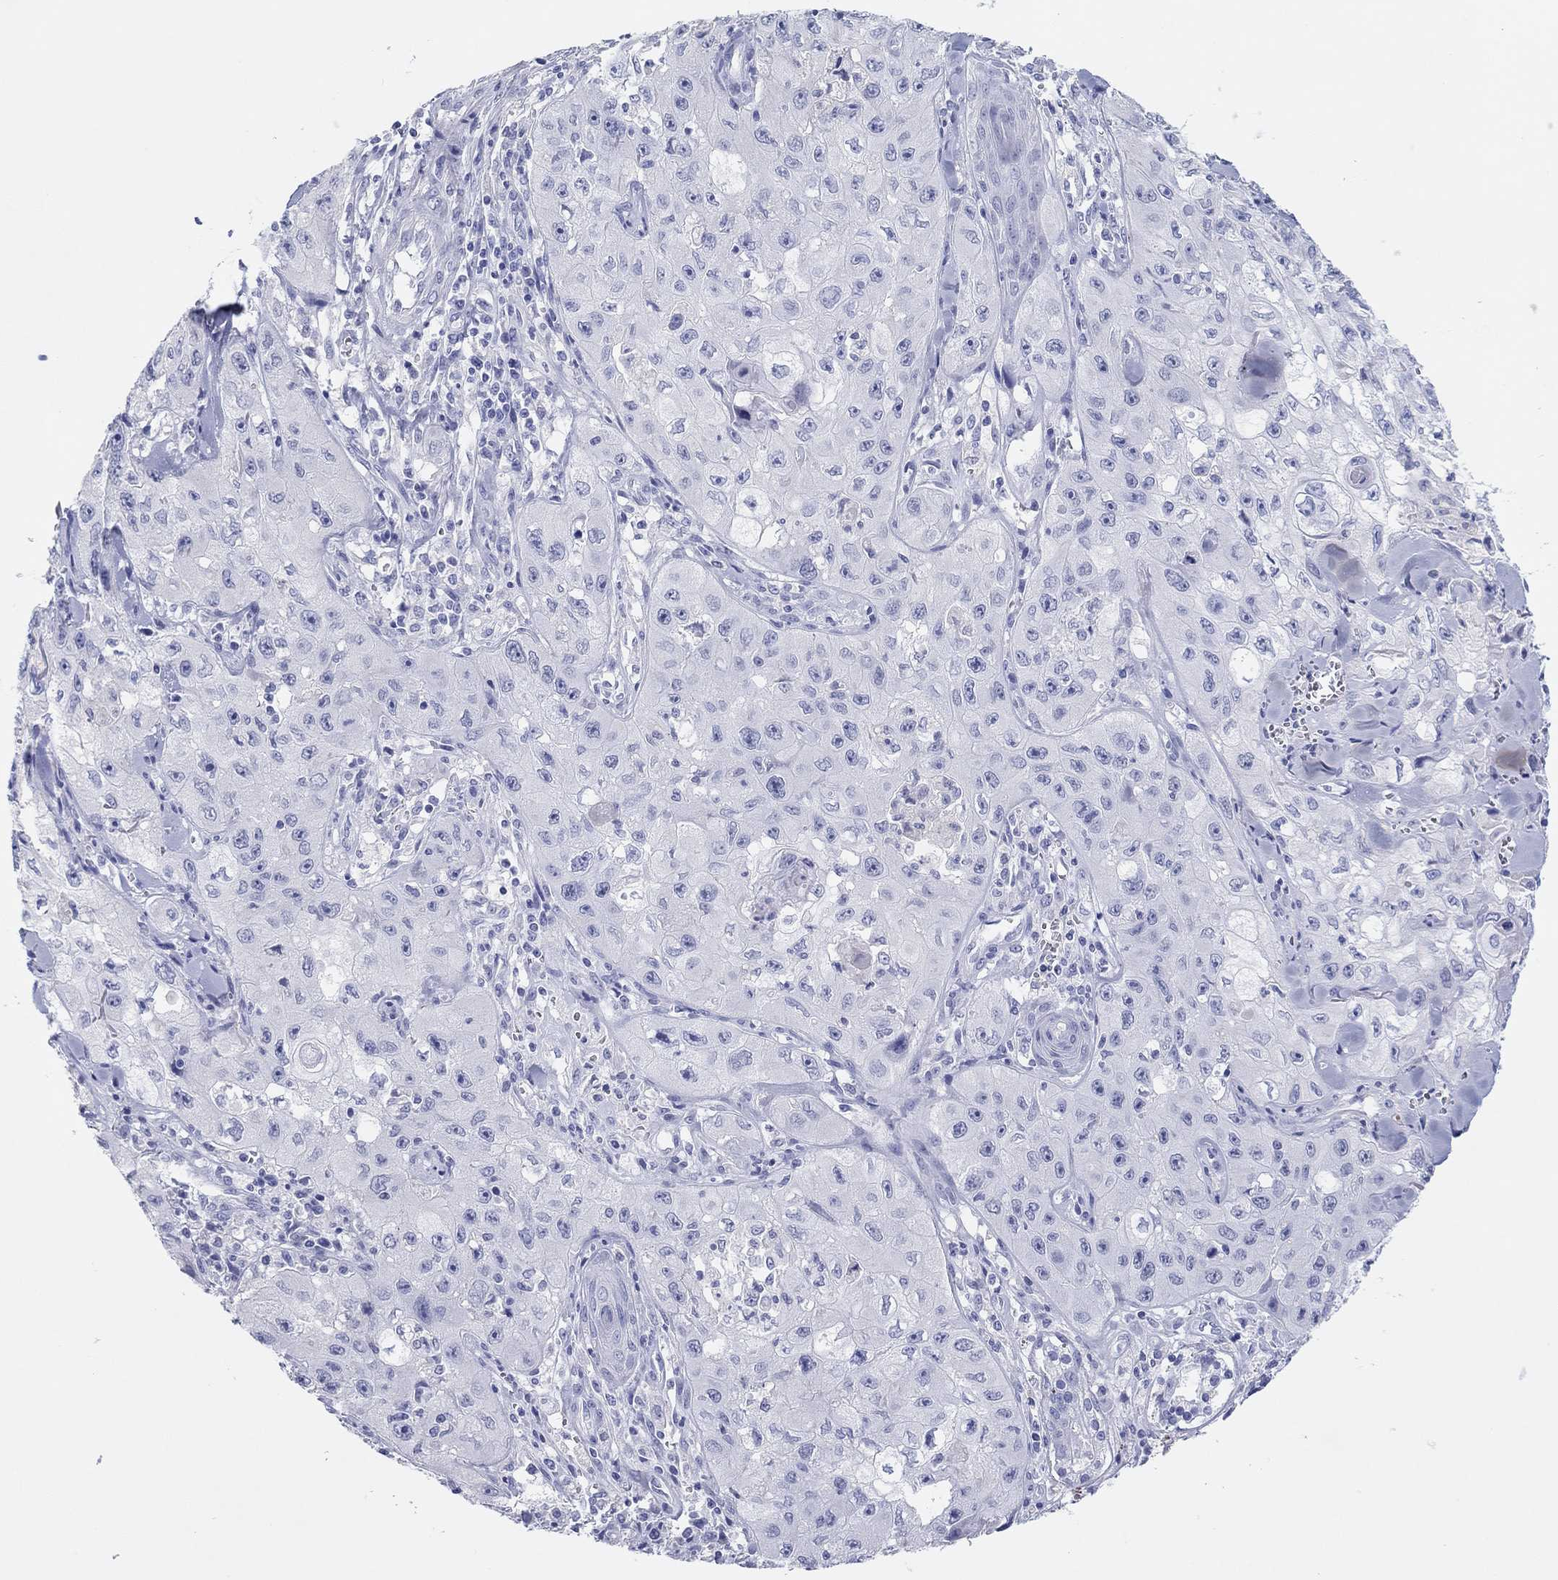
{"staining": {"intensity": "negative", "quantity": "none", "location": "none"}, "tissue": "skin cancer", "cell_type": "Tumor cells", "image_type": "cancer", "snomed": [{"axis": "morphology", "description": "Squamous cell carcinoma, NOS"}, {"axis": "topography", "description": "Skin"}, {"axis": "topography", "description": "Subcutis"}], "caption": "Immunohistochemistry (IHC) of skin cancer (squamous cell carcinoma) displays no expression in tumor cells.", "gene": "ERICH3", "patient": {"sex": "male", "age": 73}}